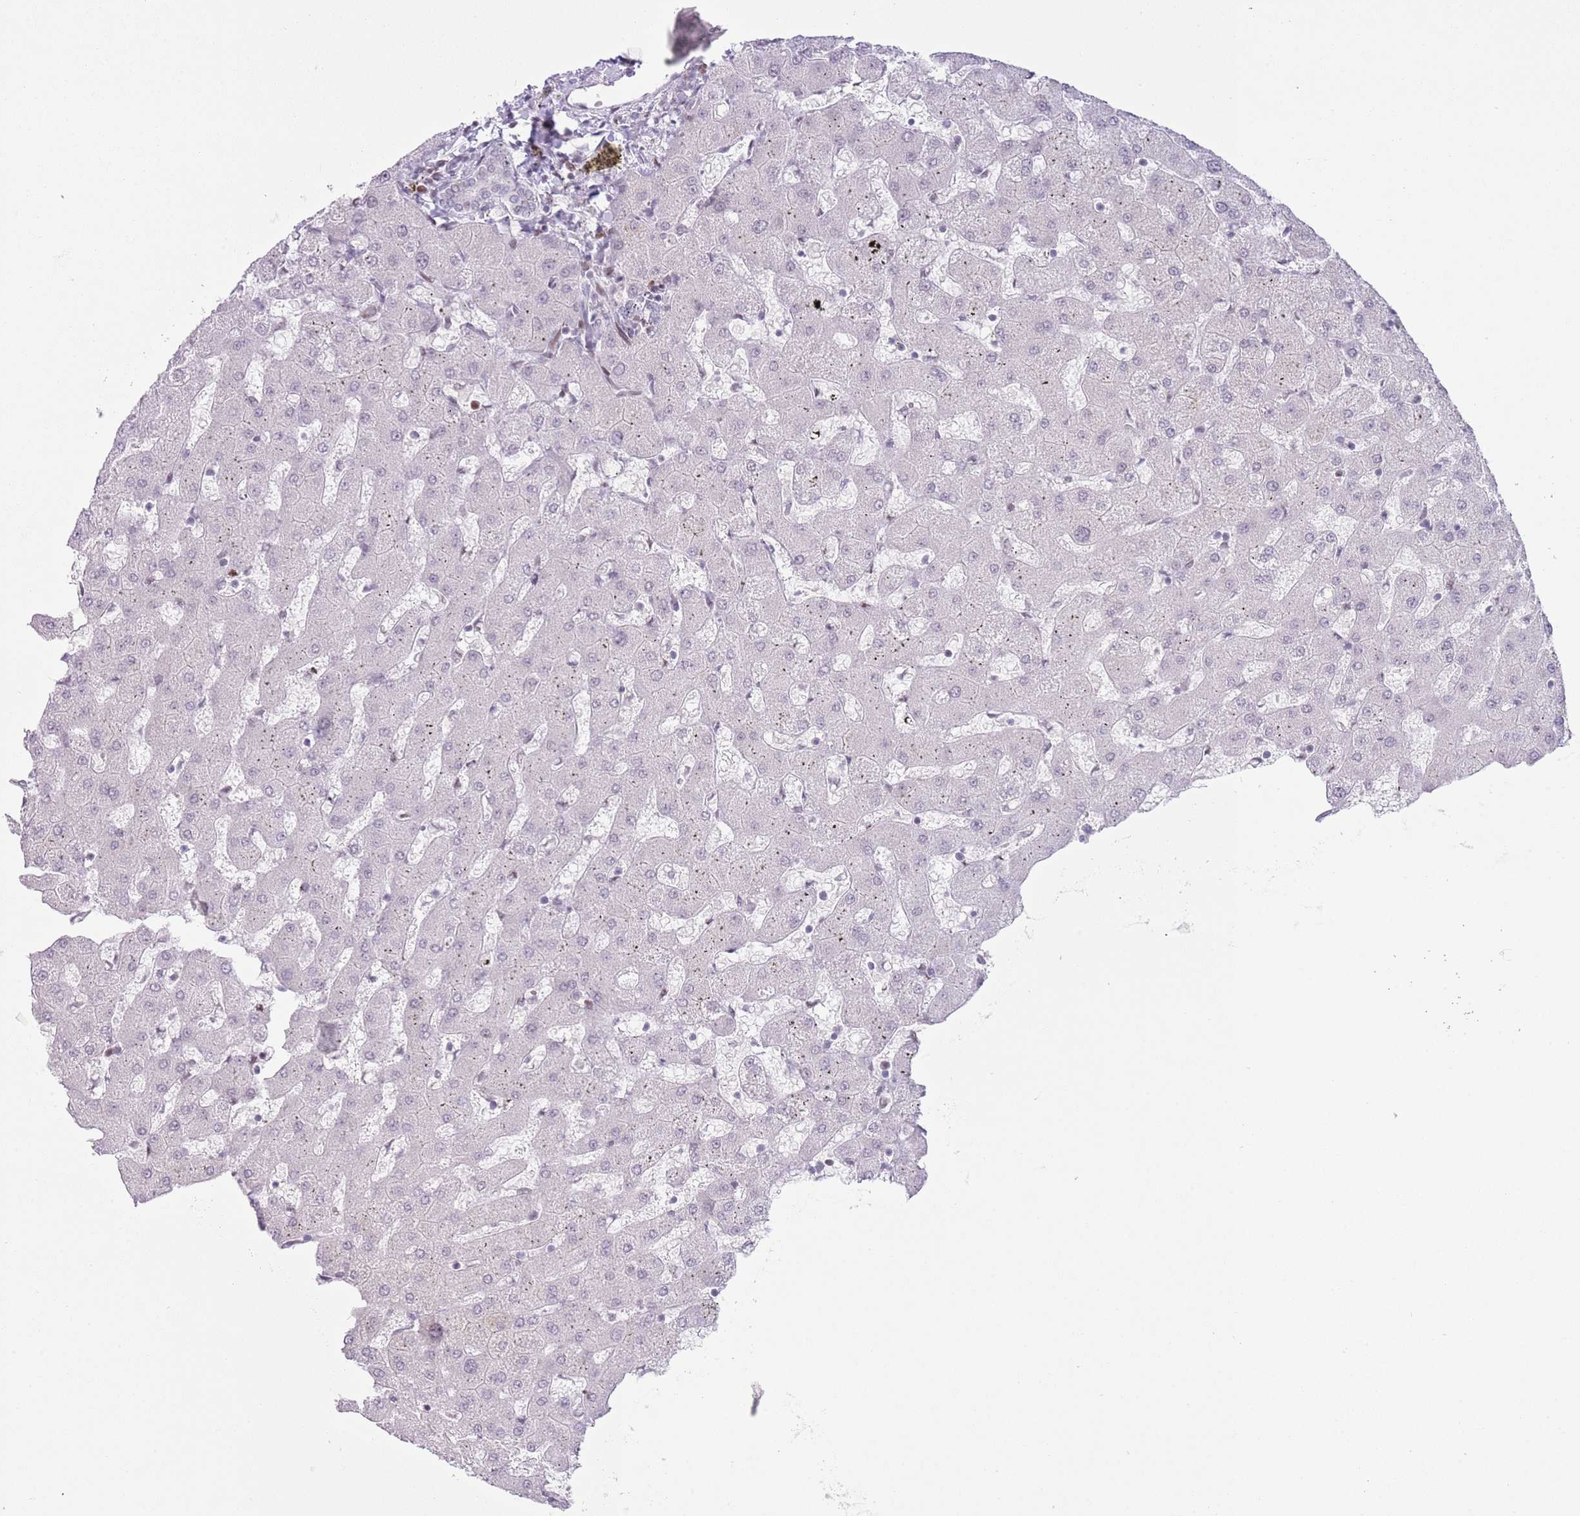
{"staining": {"intensity": "moderate", "quantity": "<25%", "location": "nuclear"}, "tissue": "liver", "cell_type": "Cholangiocytes", "image_type": "normal", "snomed": [{"axis": "morphology", "description": "Normal tissue, NOS"}, {"axis": "topography", "description": "Liver"}], "caption": "A photomicrograph of human liver stained for a protein displays moderate nuclear brown staining in cholangiocytes.", "gene": "MFSD10", "patient": {"sex": "female", "age": 63}}